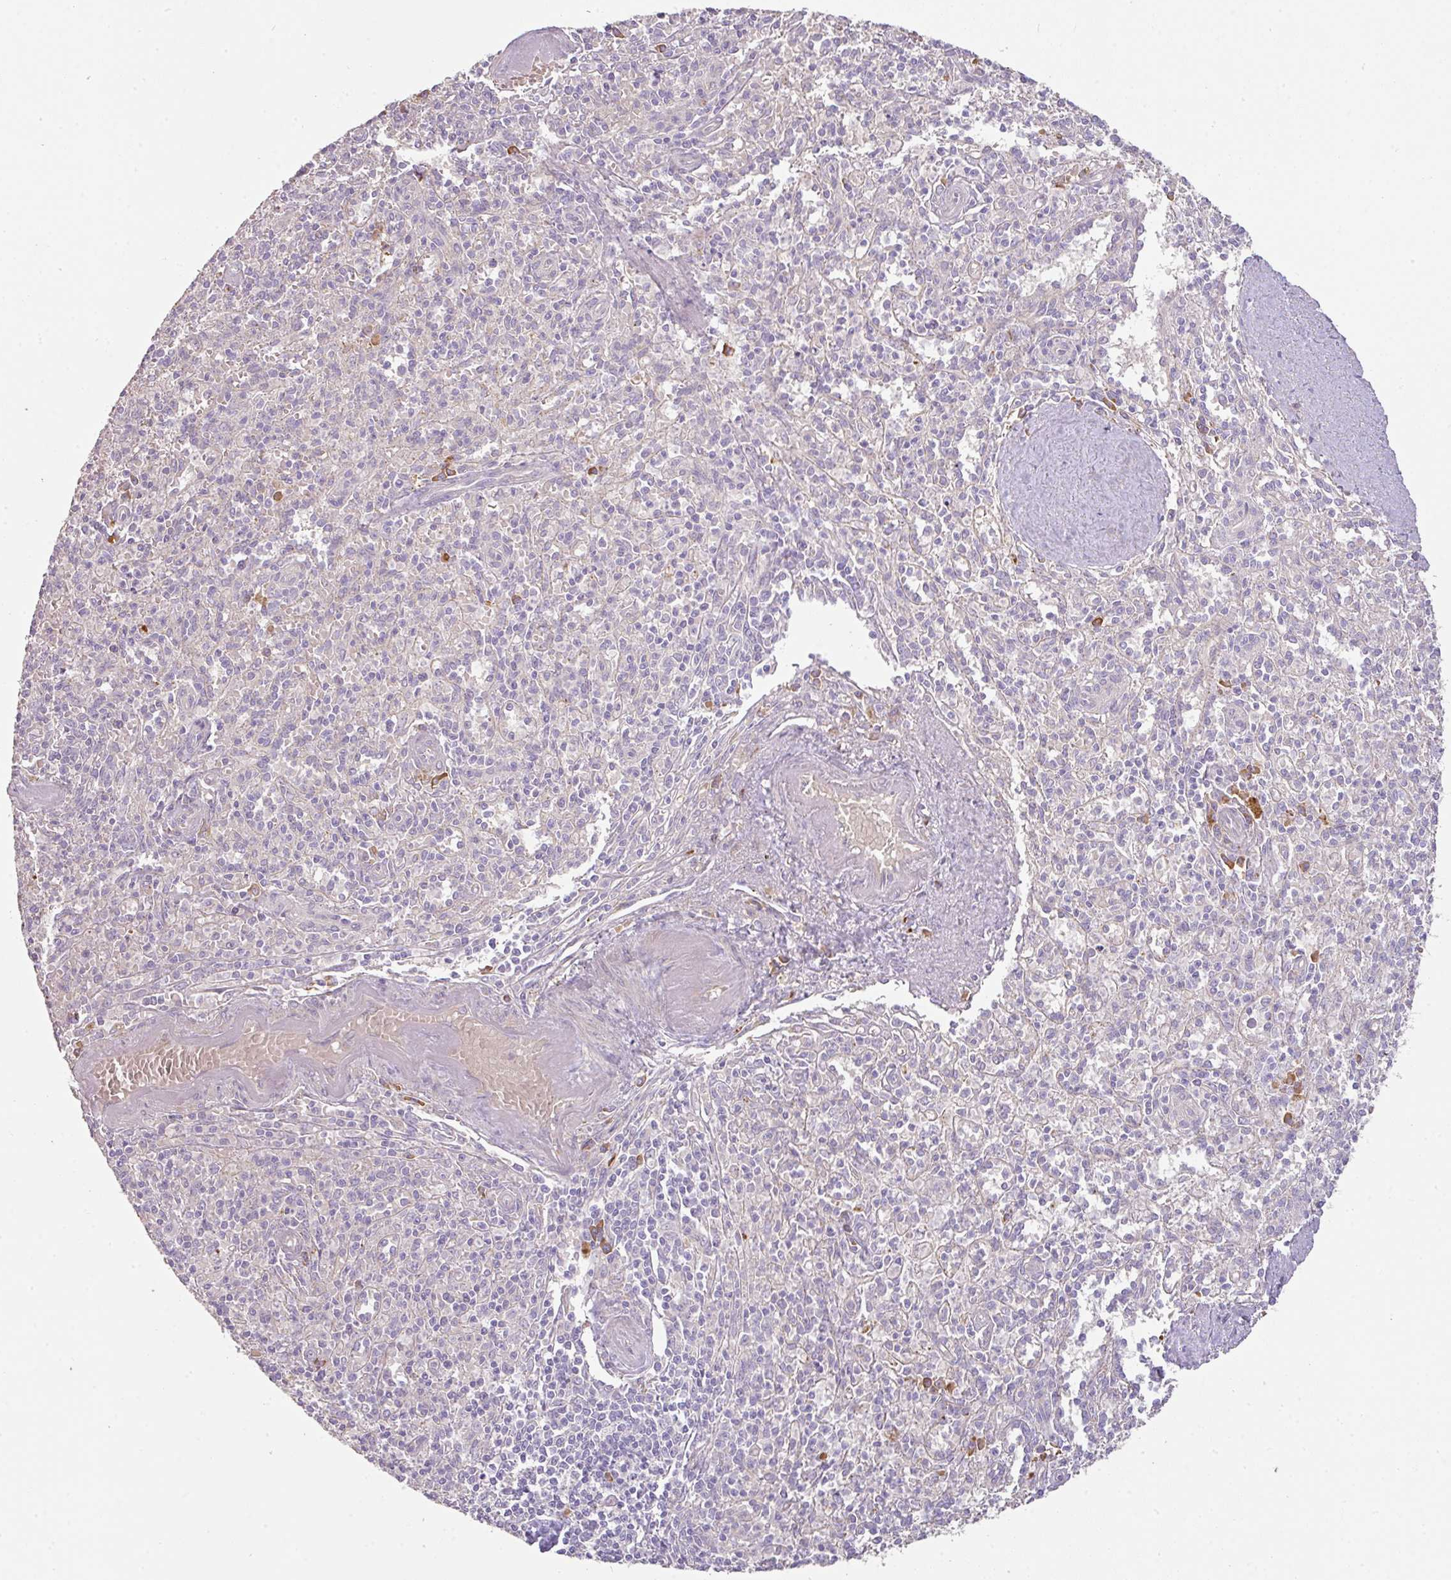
{"staining": {"intensity": "negative", "quantity": "none", "location": "none"}, "tissue": "spleen", "cell_type": "Cells in red pulp", "image_type": "normal", "snomed": [{"axis": "morphology", "description": "Normal tissue, NOS"}, {"axis": "topography", "description": "Spleen"}], "caption": "Normal spleen was stained to show a protein in brown. There is no significant positivity in cells in red pulp. The staining is performed using DAB brown chromogen with nuclei counter-stained in using hematoxylin.", "gene": "ZNF266", "patient": {"sex": "female", "age": 70}}